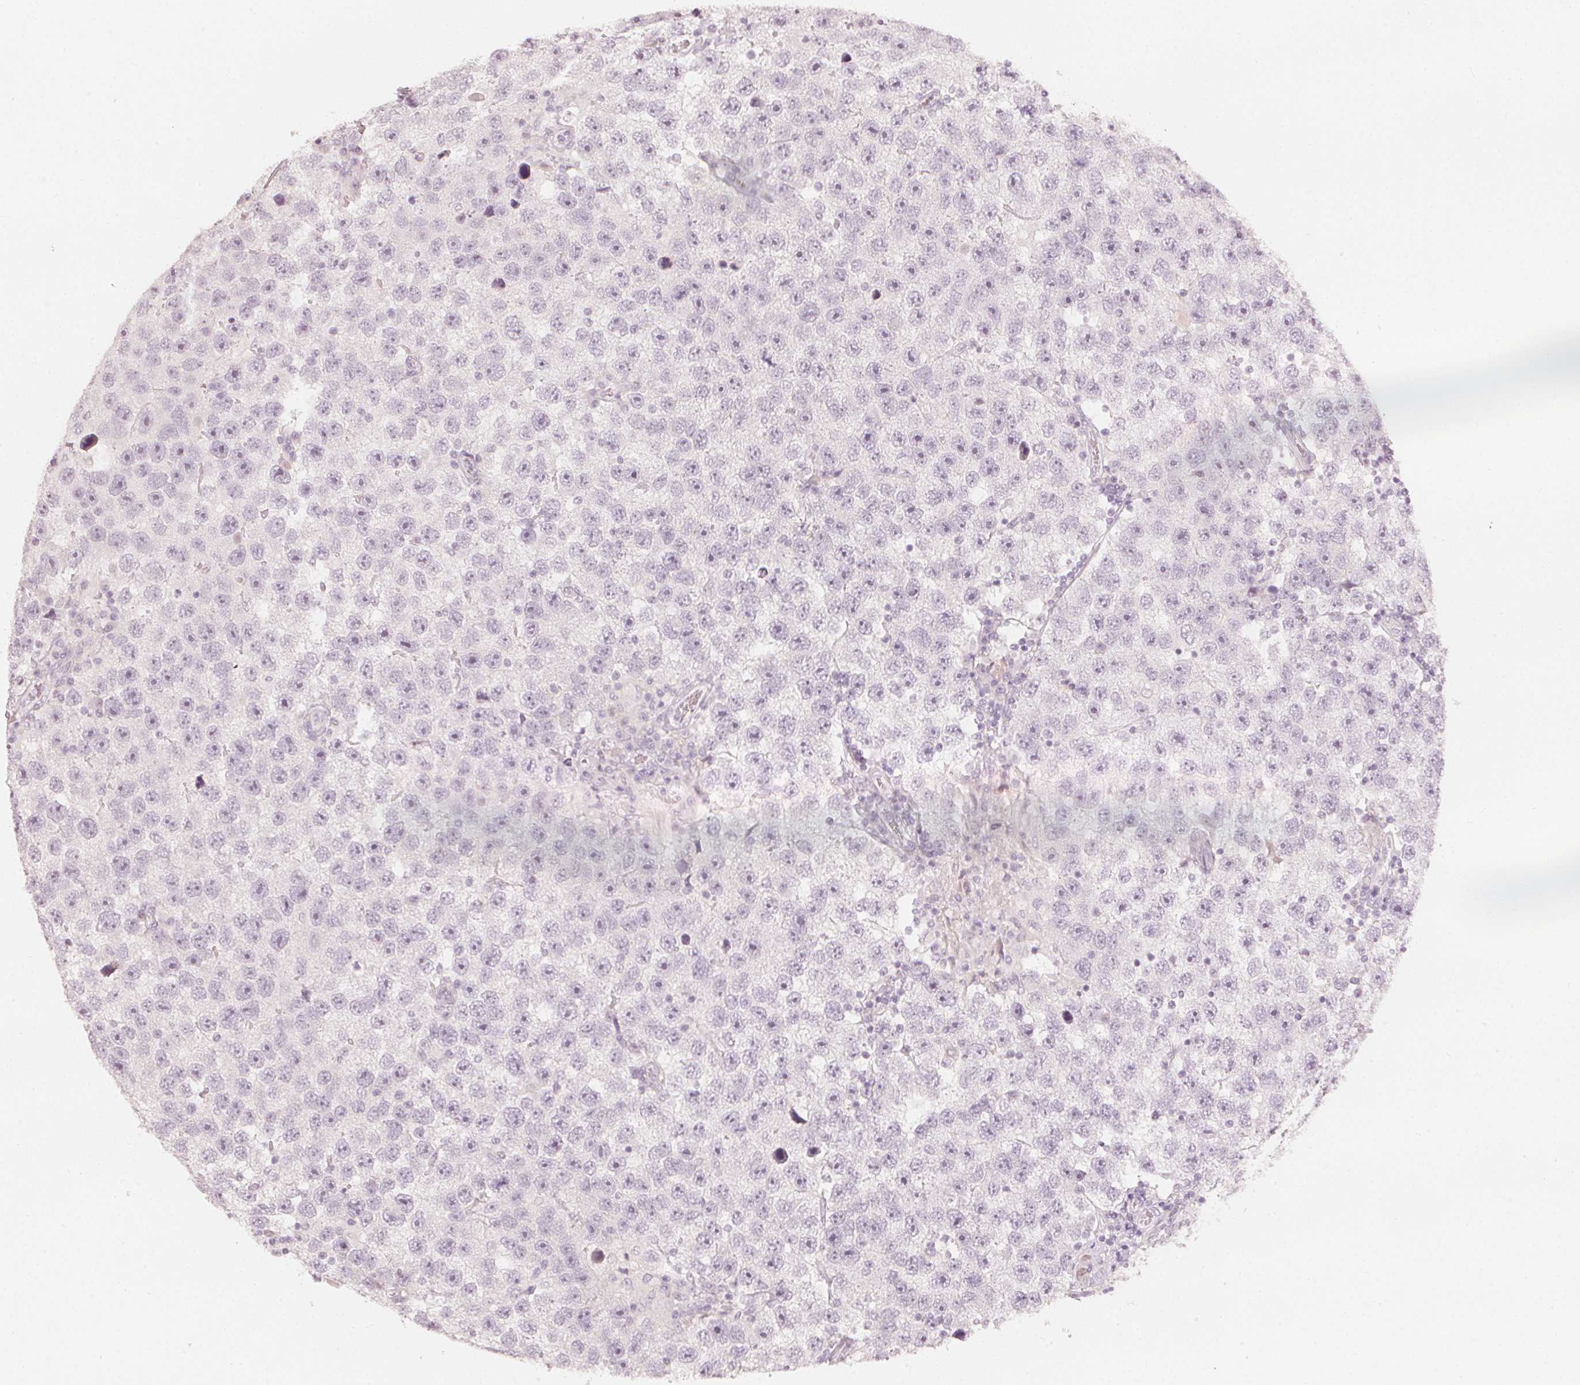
{"staining": {"intensity": "negative", "quantity": "none", "location": "none"}, "tissue": "testis cancer", "cell_type": "Tumor cells", "image_type": "cancer", "snomed": [{"axis": "morphology", "description": "Seminoma, NOS"}, {"axis": "topography", "description": "Testis"}], "caption": "The immunohistochemistry image has no significant expression in tumor cells of seminoma (testis) tissue.", "gene": "CALB1", "patient": {"sex": "male", "age": 26}}